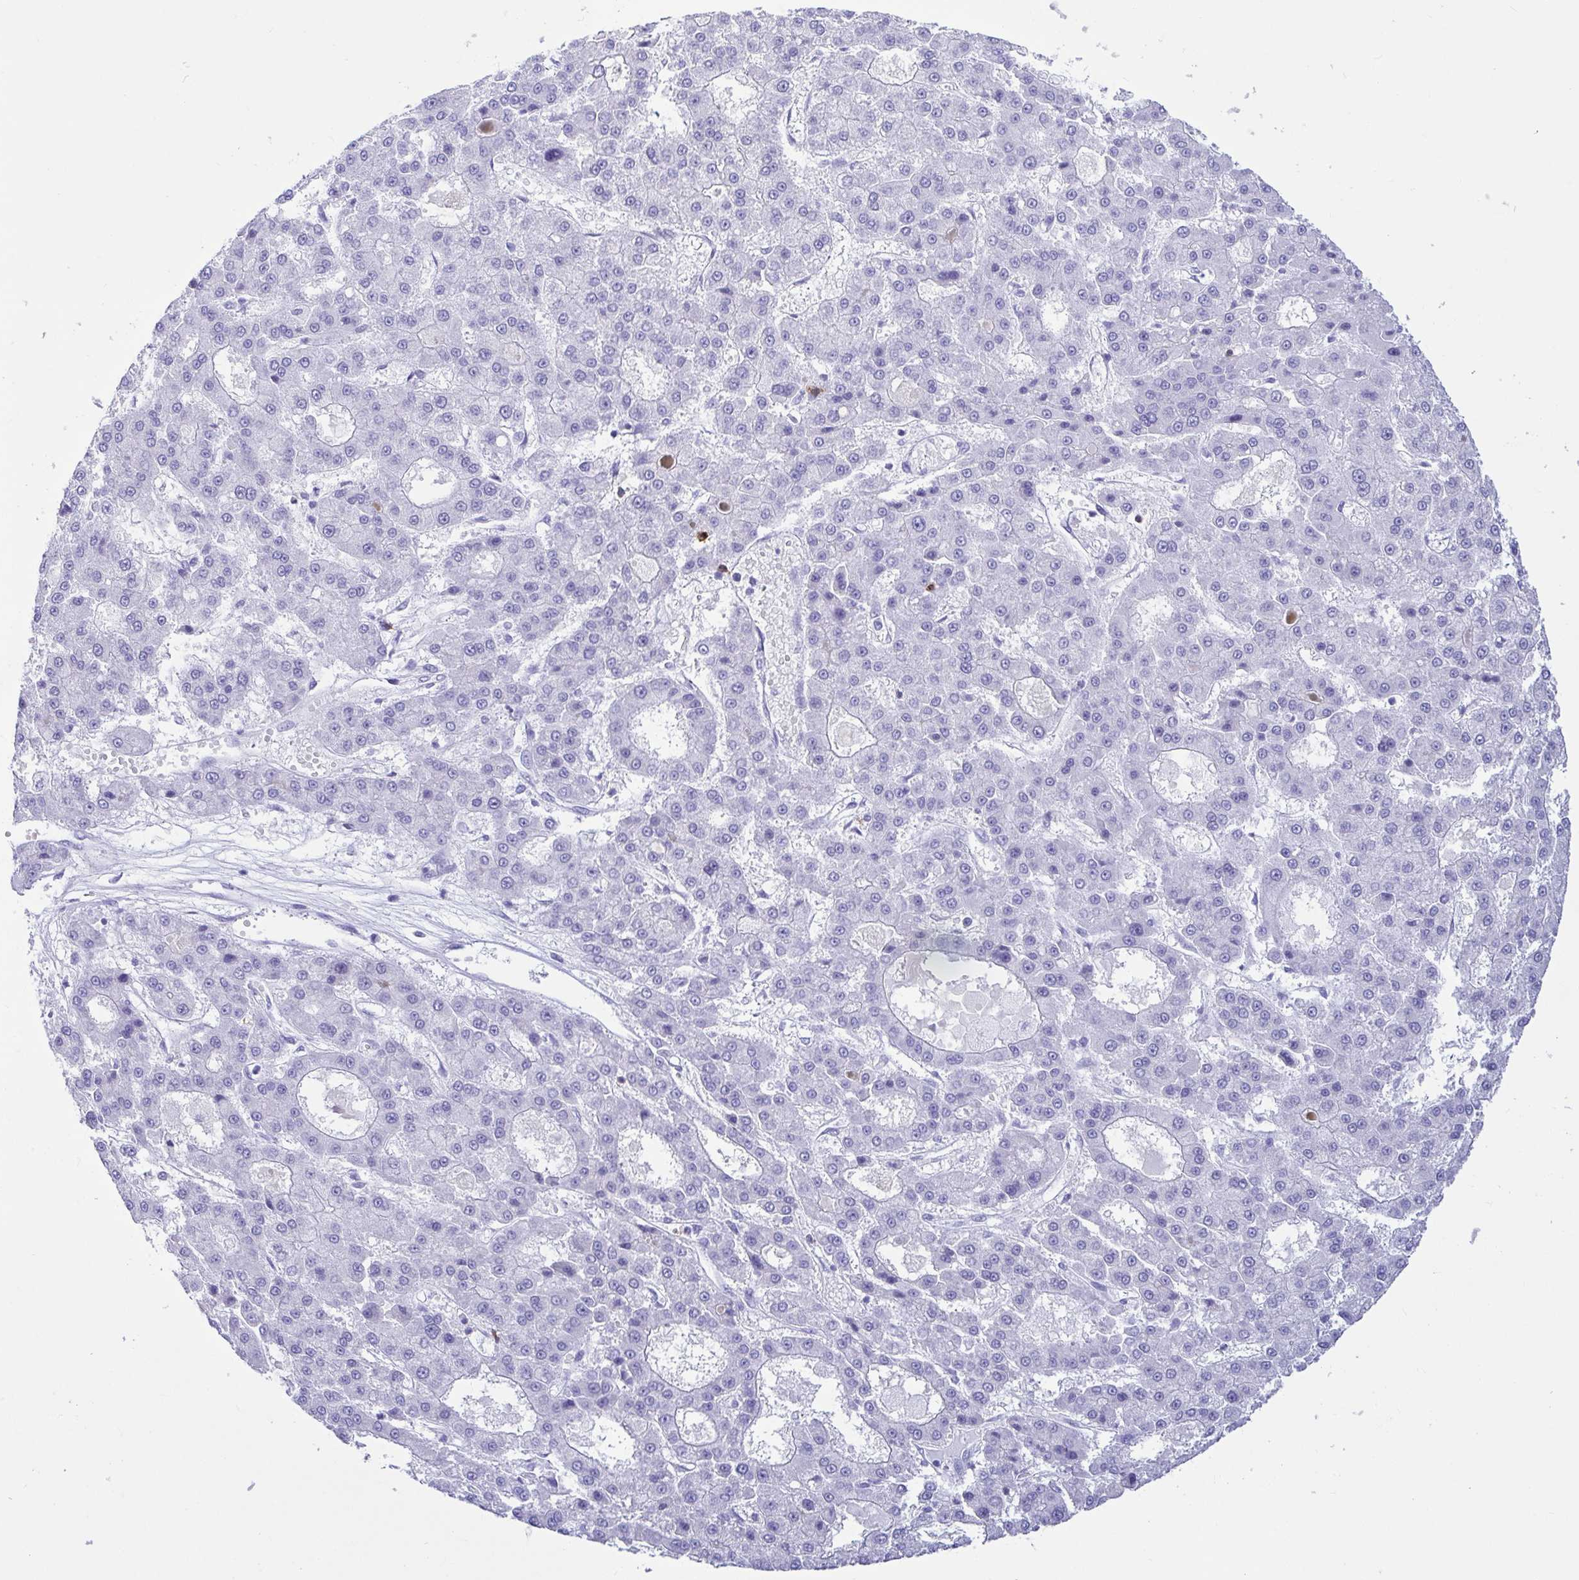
{"staining": {"intensity": "negative", "quantity": "none", "location": "none"}, "tissue": "liver cancer", "cell_type": "Tumor cells", "image_type": "cancer", "snomed": [{"axis": "morphology", "description": "Carcinoma, Hepatocellular, NOS"}, {"axis": "topography", "description": "Liver"}], "caption": "Liver cancer was stained to show a protein in brown. There is no significant staining in tumor cells. (DAB (3,3'-diaminobenzidine) IHC, high magnification).", "gene": "CD5", "patient": {"sex": "male", "age": 70}}